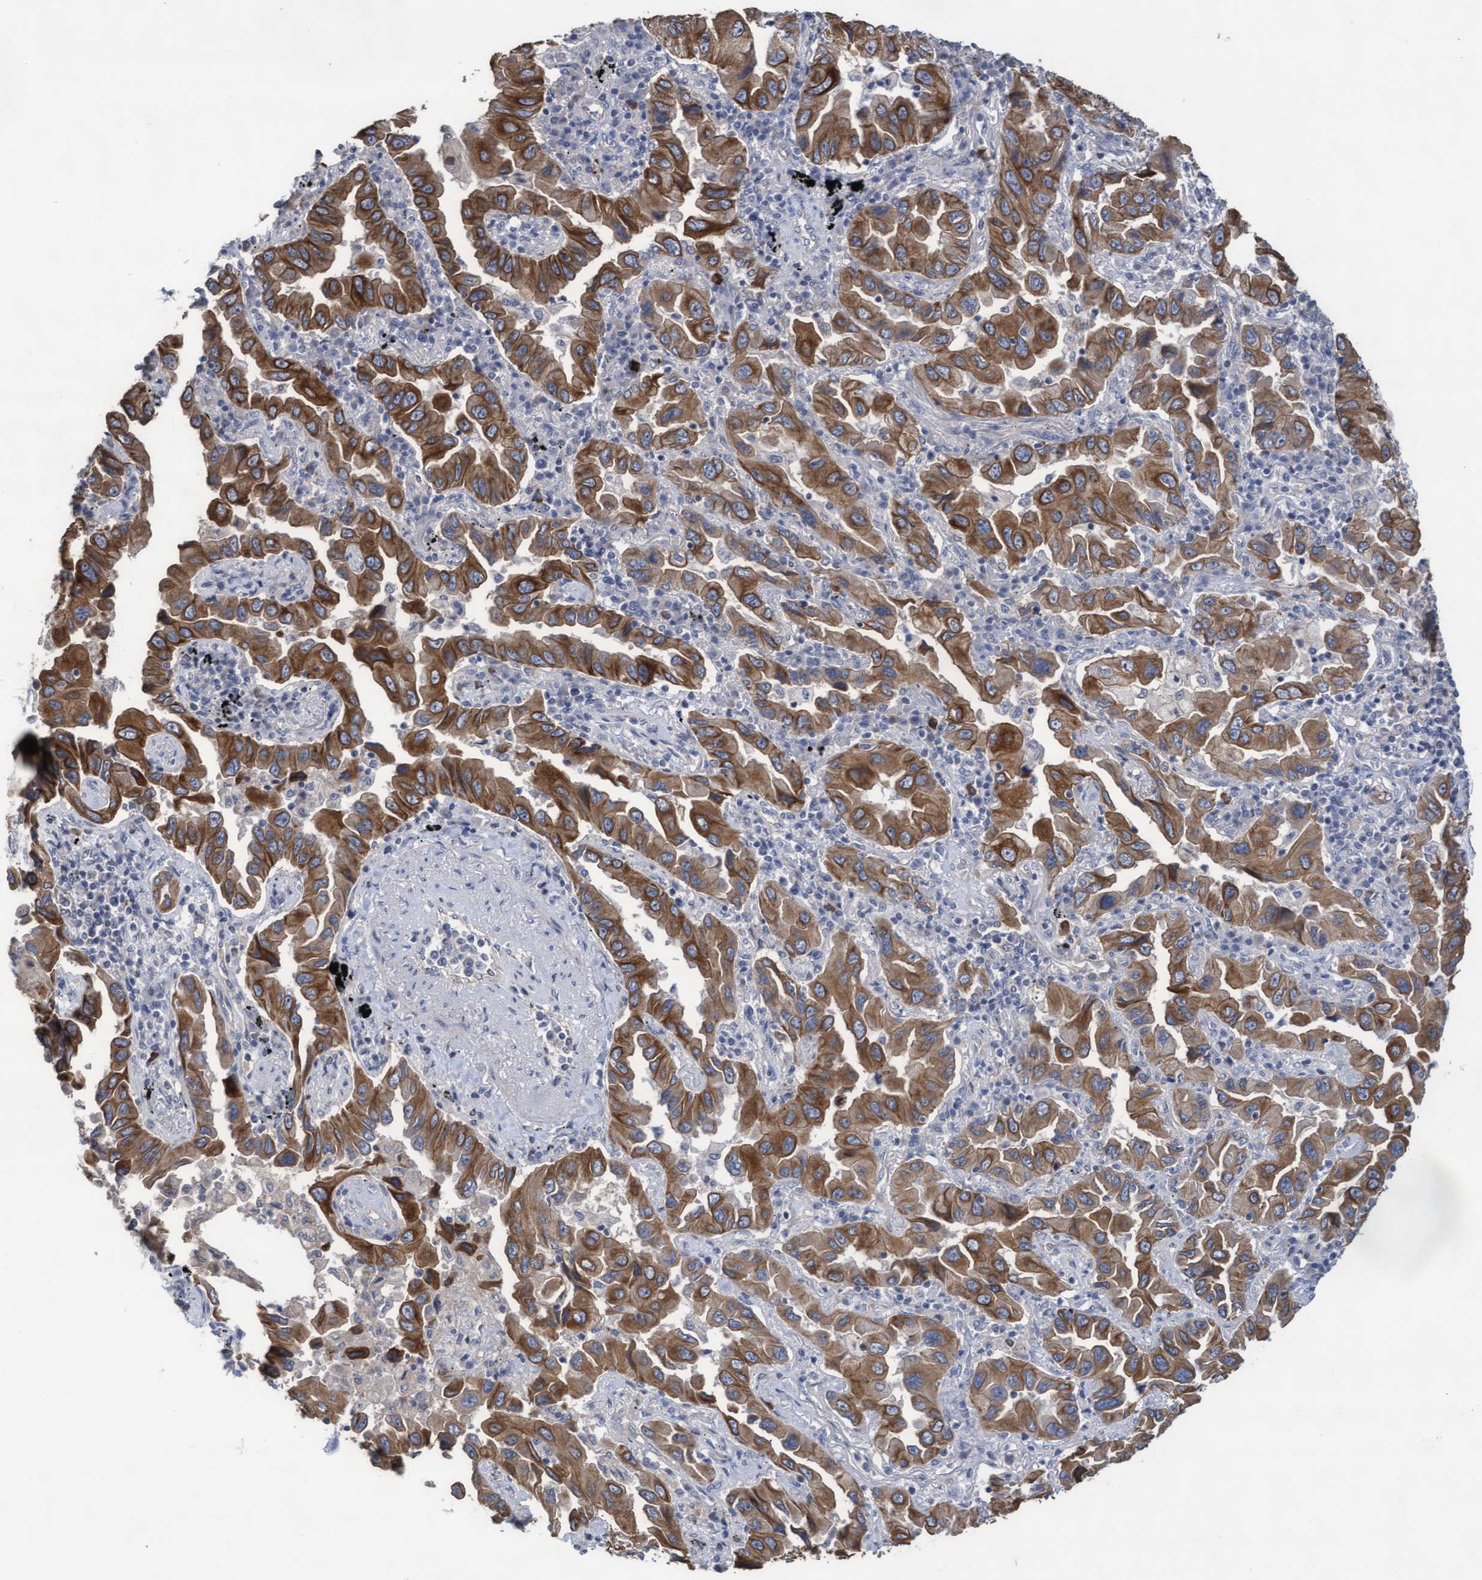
{"staining": {"intensity": "moderate", "quantity": ">75%", "location": "cytoplasmic/membranous"}, "tissue": "lung cancer", "cell_type": "Tumor cells", "image_type": "cancer", "snomed": [{"axis": "morphology", "description": "Adenocarcinoma, NOS"}, {"axis": "topography", "description": "Lung"}], "caption": "High-magnification brightfield microscopy of lung cancer stained with DAB (3,3'-diaminobenzidine) (brown) and counterstained with hematoxylin (blue). tumor cells exhibit moderate cytoplasmic/membranous expression is appreciated in about>75% of cells.", "gene": "KRT24", "patient": {"sex": "female", "age": 65}}